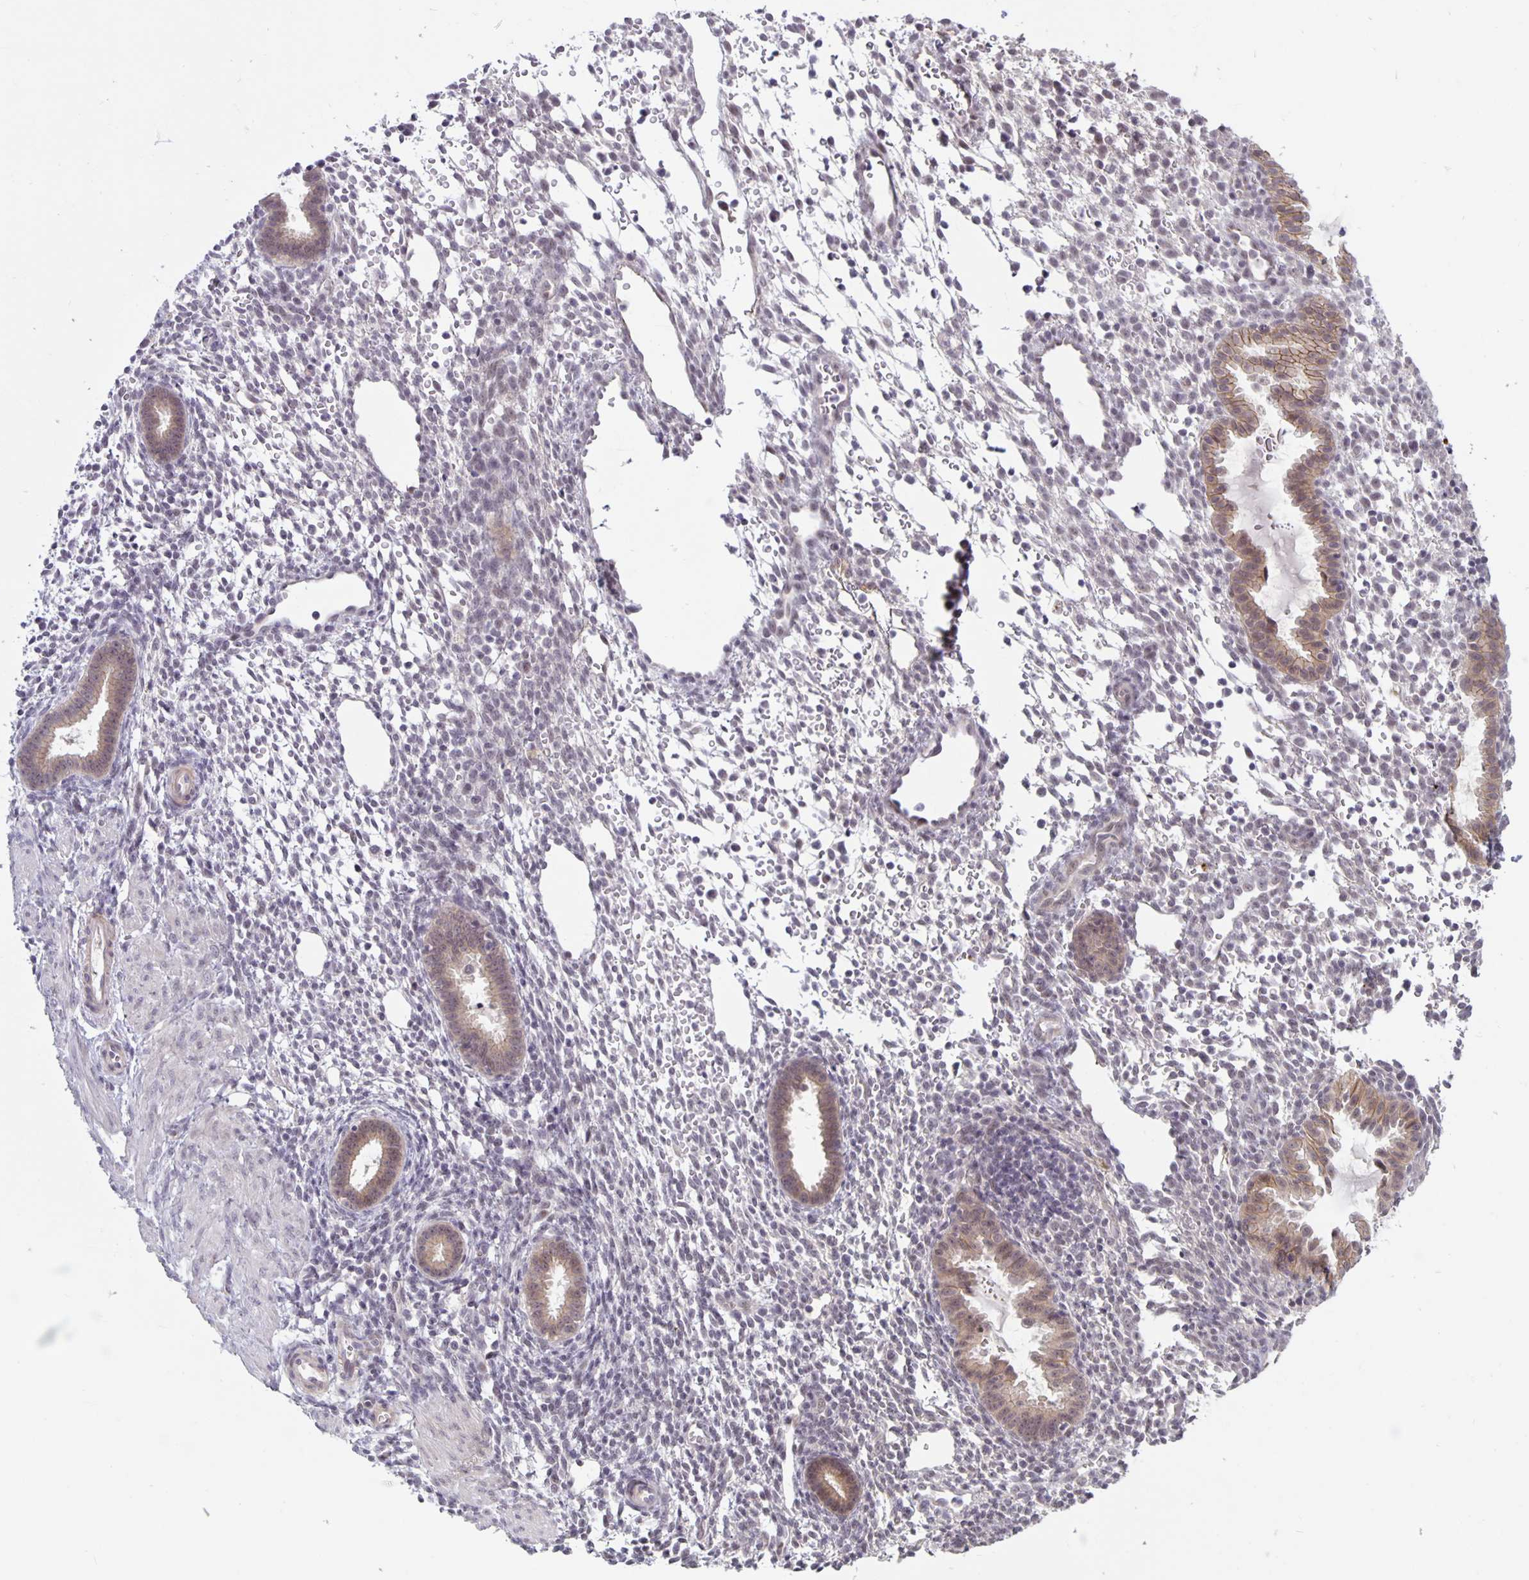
{"staining": {"intensity": "negative", "quantity": "none", "location": "none"}, "tissue": "endometrium", "cell_type": "Cells in endometrial stroma", "image_type": "normal", "snomed": [{"axis": "morphology", "description": "Normal tissue, NOS"}, {"axis": "topography", "description": "Endometrium"}], "caption": "This histopathology image is of normal endometrium stained with IHC to label a protein in brown with the nuclei are counter-stained blue. There is no positivity in cells in endometrial stroma. (Brightfield microscopy of DAB immunohistochemistry (IHC) at high magnification).", "gene": "ARVCF", "patient": {"sex": "female", "age": 36}}